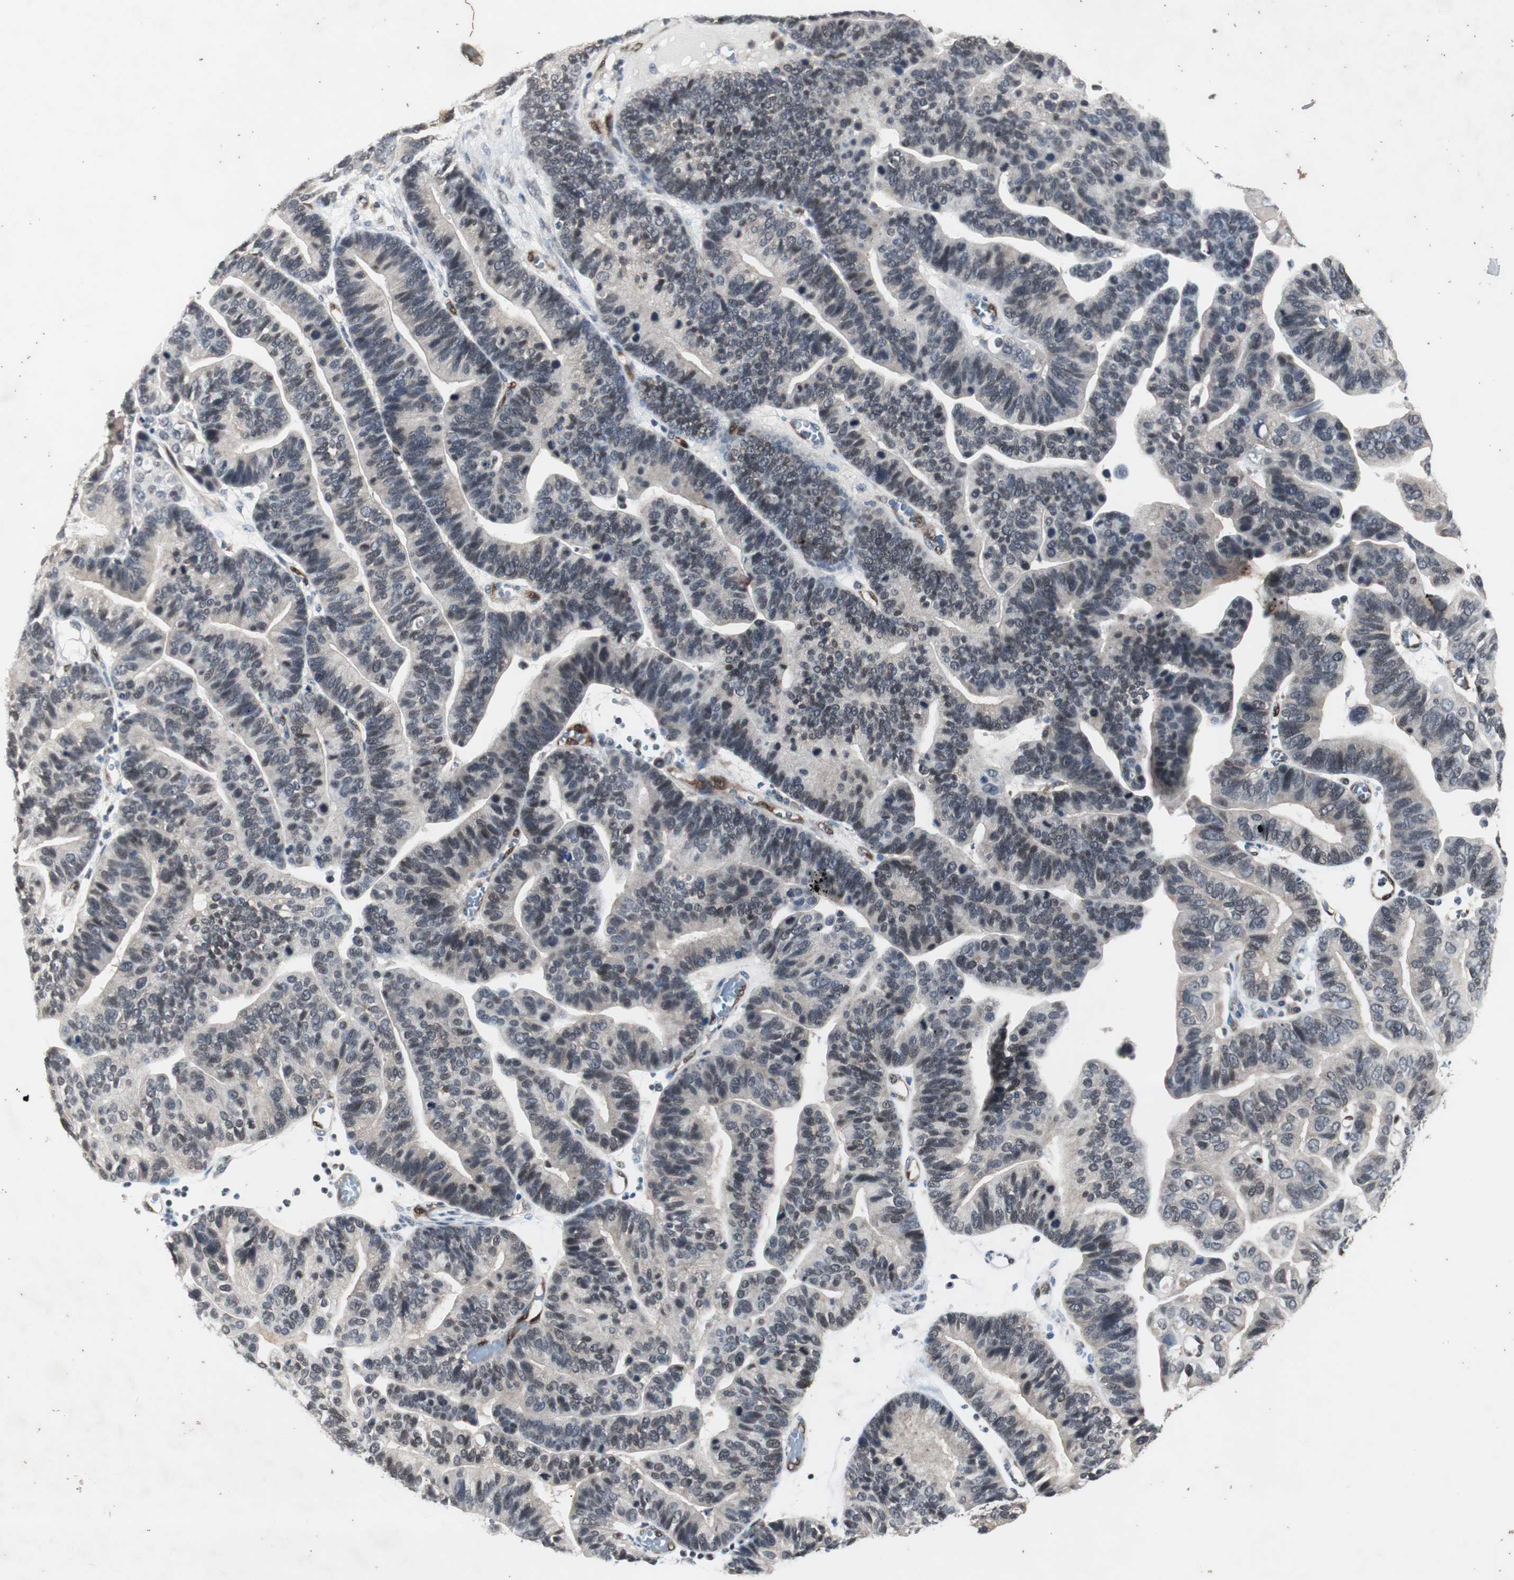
{"staining": {"intensity": "negative", "quantity": "none", "location": "none"}, "tissue": "ovarian cancer", "cell_type": "Tumor cells", "image_type": "cancer", "snomed": [{"axis": "morphology", "description": "Cystadenocarcinoma, serous, NOS"}, {"axis": "topography", "description": "Ovary"}], "caption": "Tumor cells are negative for protein expression in human ovarian cancer (serous cystadenocarcinoma). (DAB (3,3'-diaminobenzidine) immunohistochemistry (IHC), high magnification).", "gene": "SMAD1", "patient": {"sex": "female", "age": 56}}